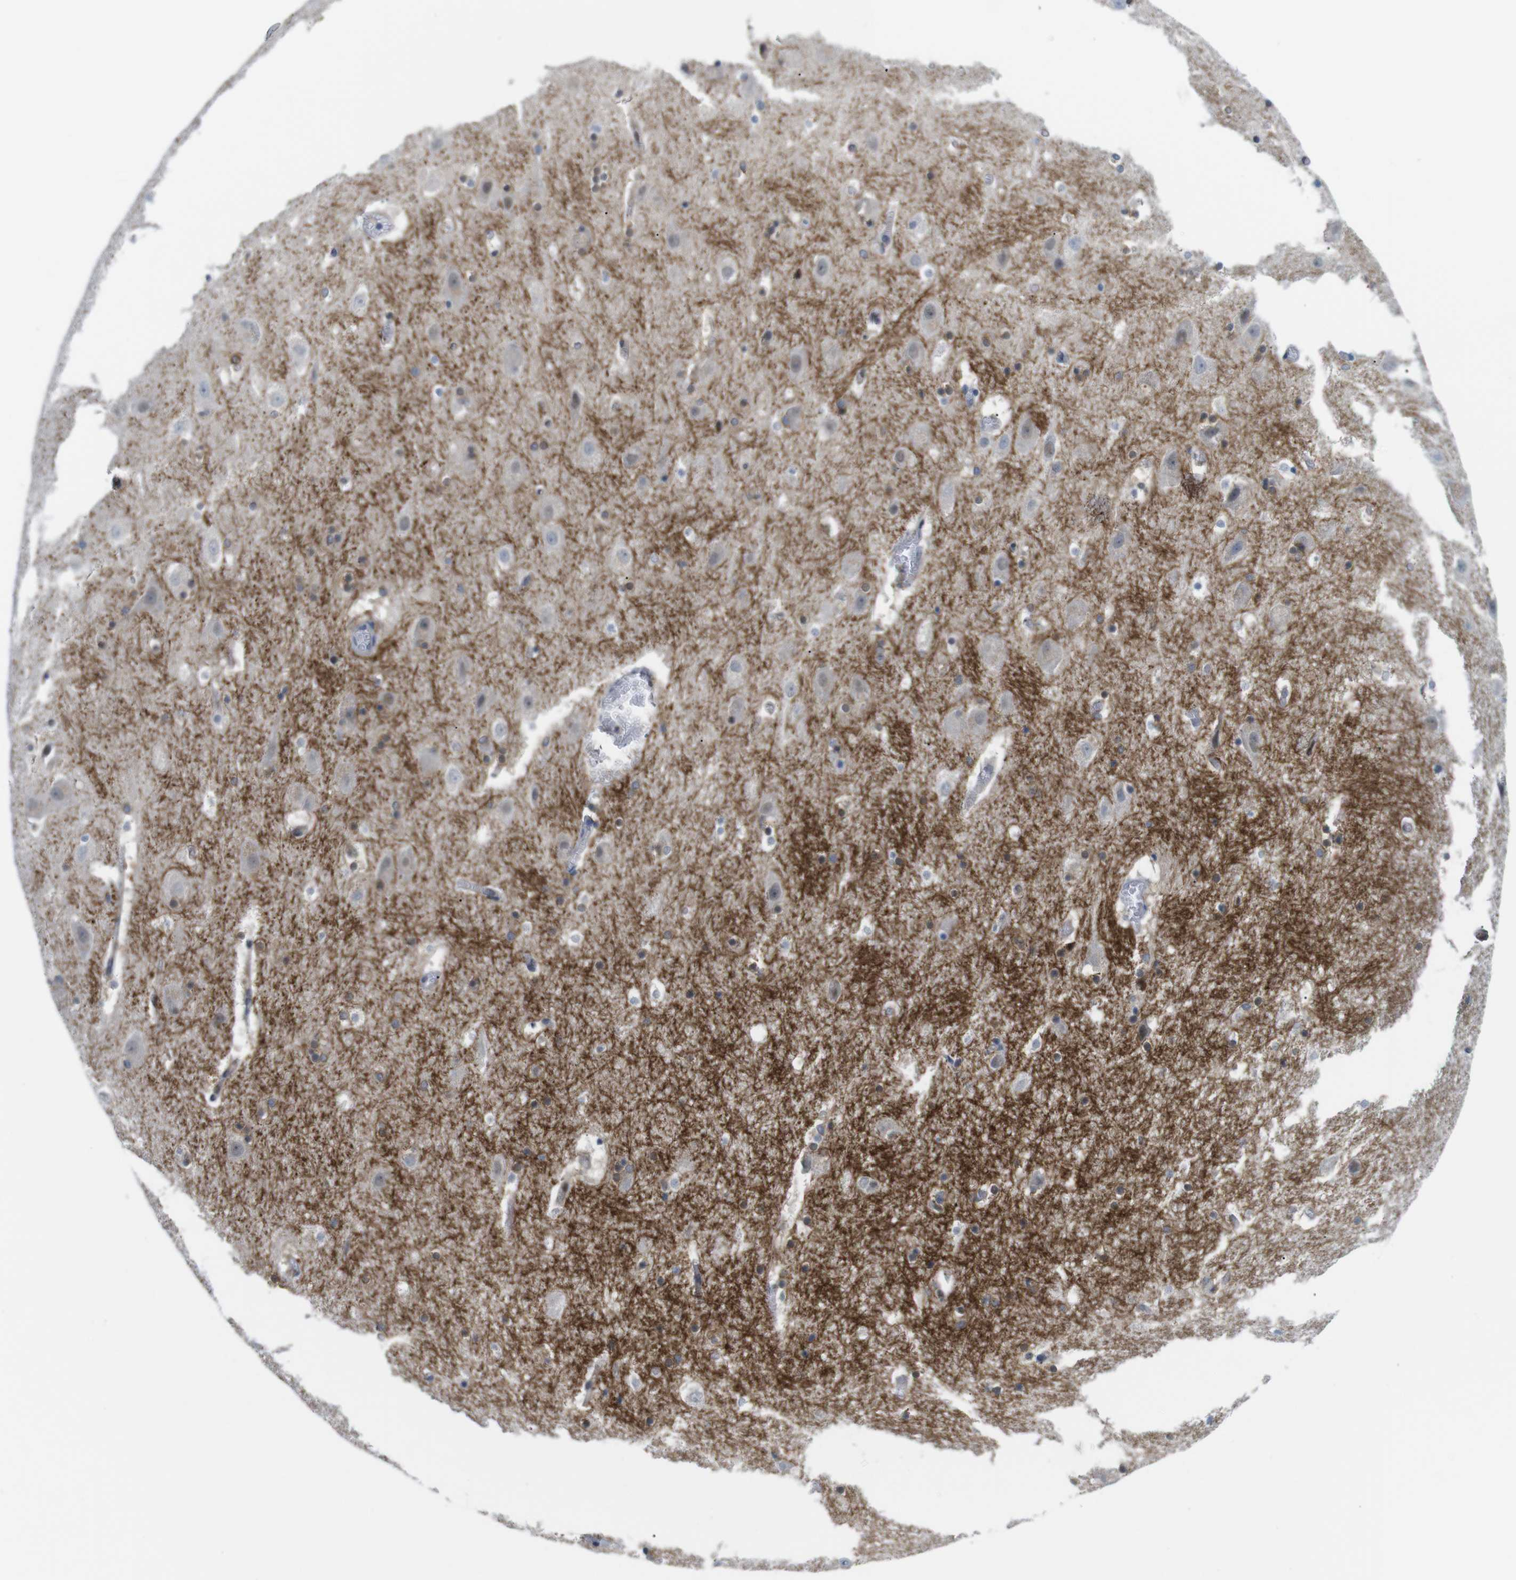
{"staining": {"intensity": "weak", "quantity": "<25%", "location": "cytoplasmic/membranous"}, "tissue": "hippocampus", "cell_type": "Glial cells", "image_type": "normal", "snomed": [{"axis": "morphology", "description": "Normal tissue, NOS"}, {"axis": "topography", "description": "Hippocampus"}], "caption": "Immunohistochemical staining of benign hippocampus demonstrates no significant expression in glial cells. (Stains: DAB (3,3'-diaminobenzidine) IHC with hematoxylin counter stain, Microscopy: brightfield microscopy at high magnification).", "gene": "CD300C", "patient": {"sex": "male", "age": 45}}